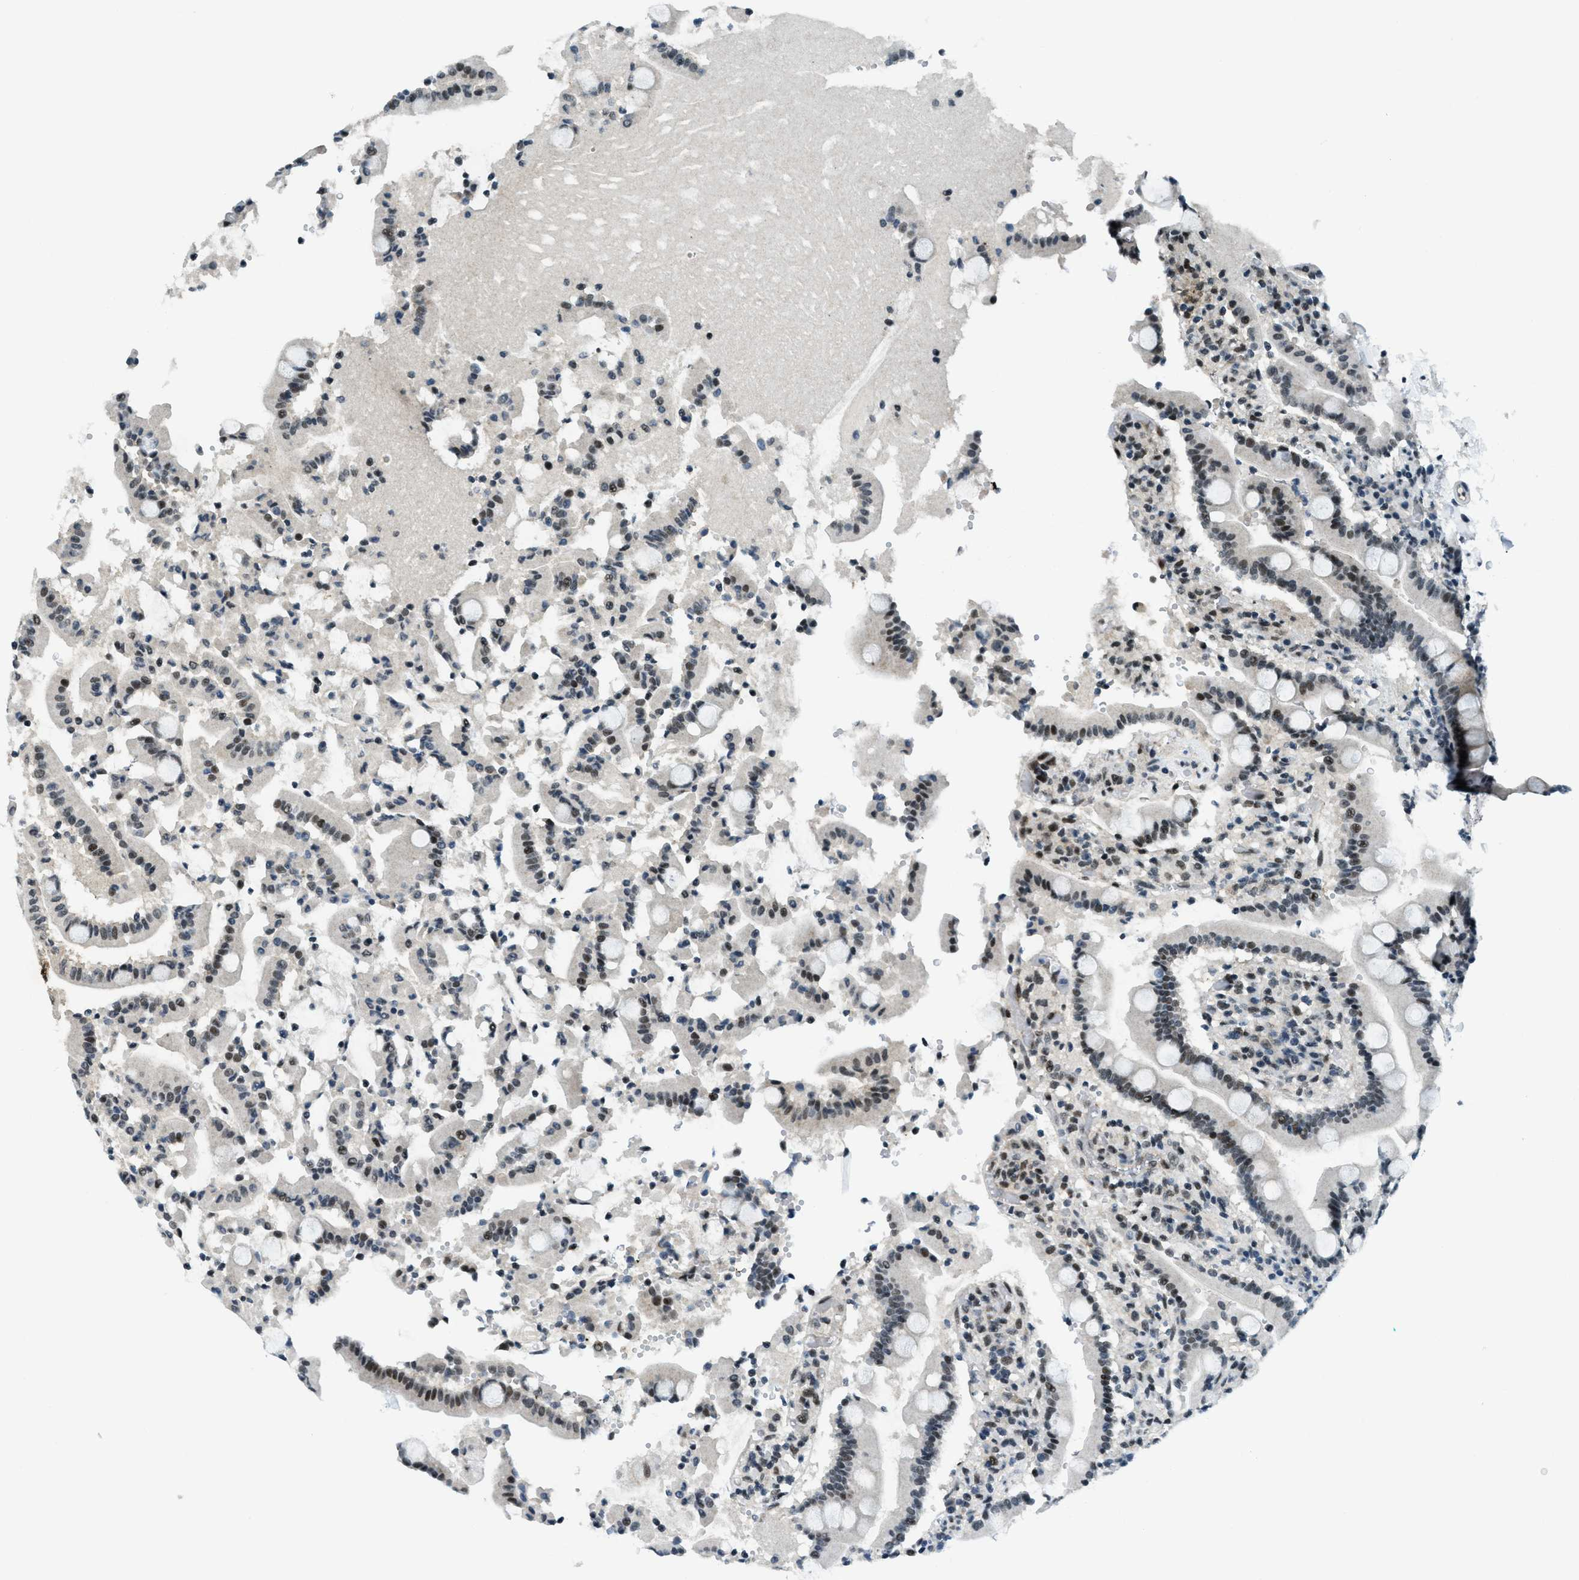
{"staining": {"intensity": "strong", "quantity": "25%-75%", "location": "nuclear"}, "tissue": "duodenum", "cell_type": "Glandular cells", "image_type": "normal", "snomed": [{"axis": "morphology", "description": "Normal tissue, NOS"}, {"axis": "topography", "description": "Small intestine, NOS"}], "caption": "This is an image of immunohistochemistry (IHC) staining of unremarkable duodenum, which shows strong positivity in the nuclear of glandular cells.", "gene": "KLF6", "patient": {"sex": "female", "age": 71}}